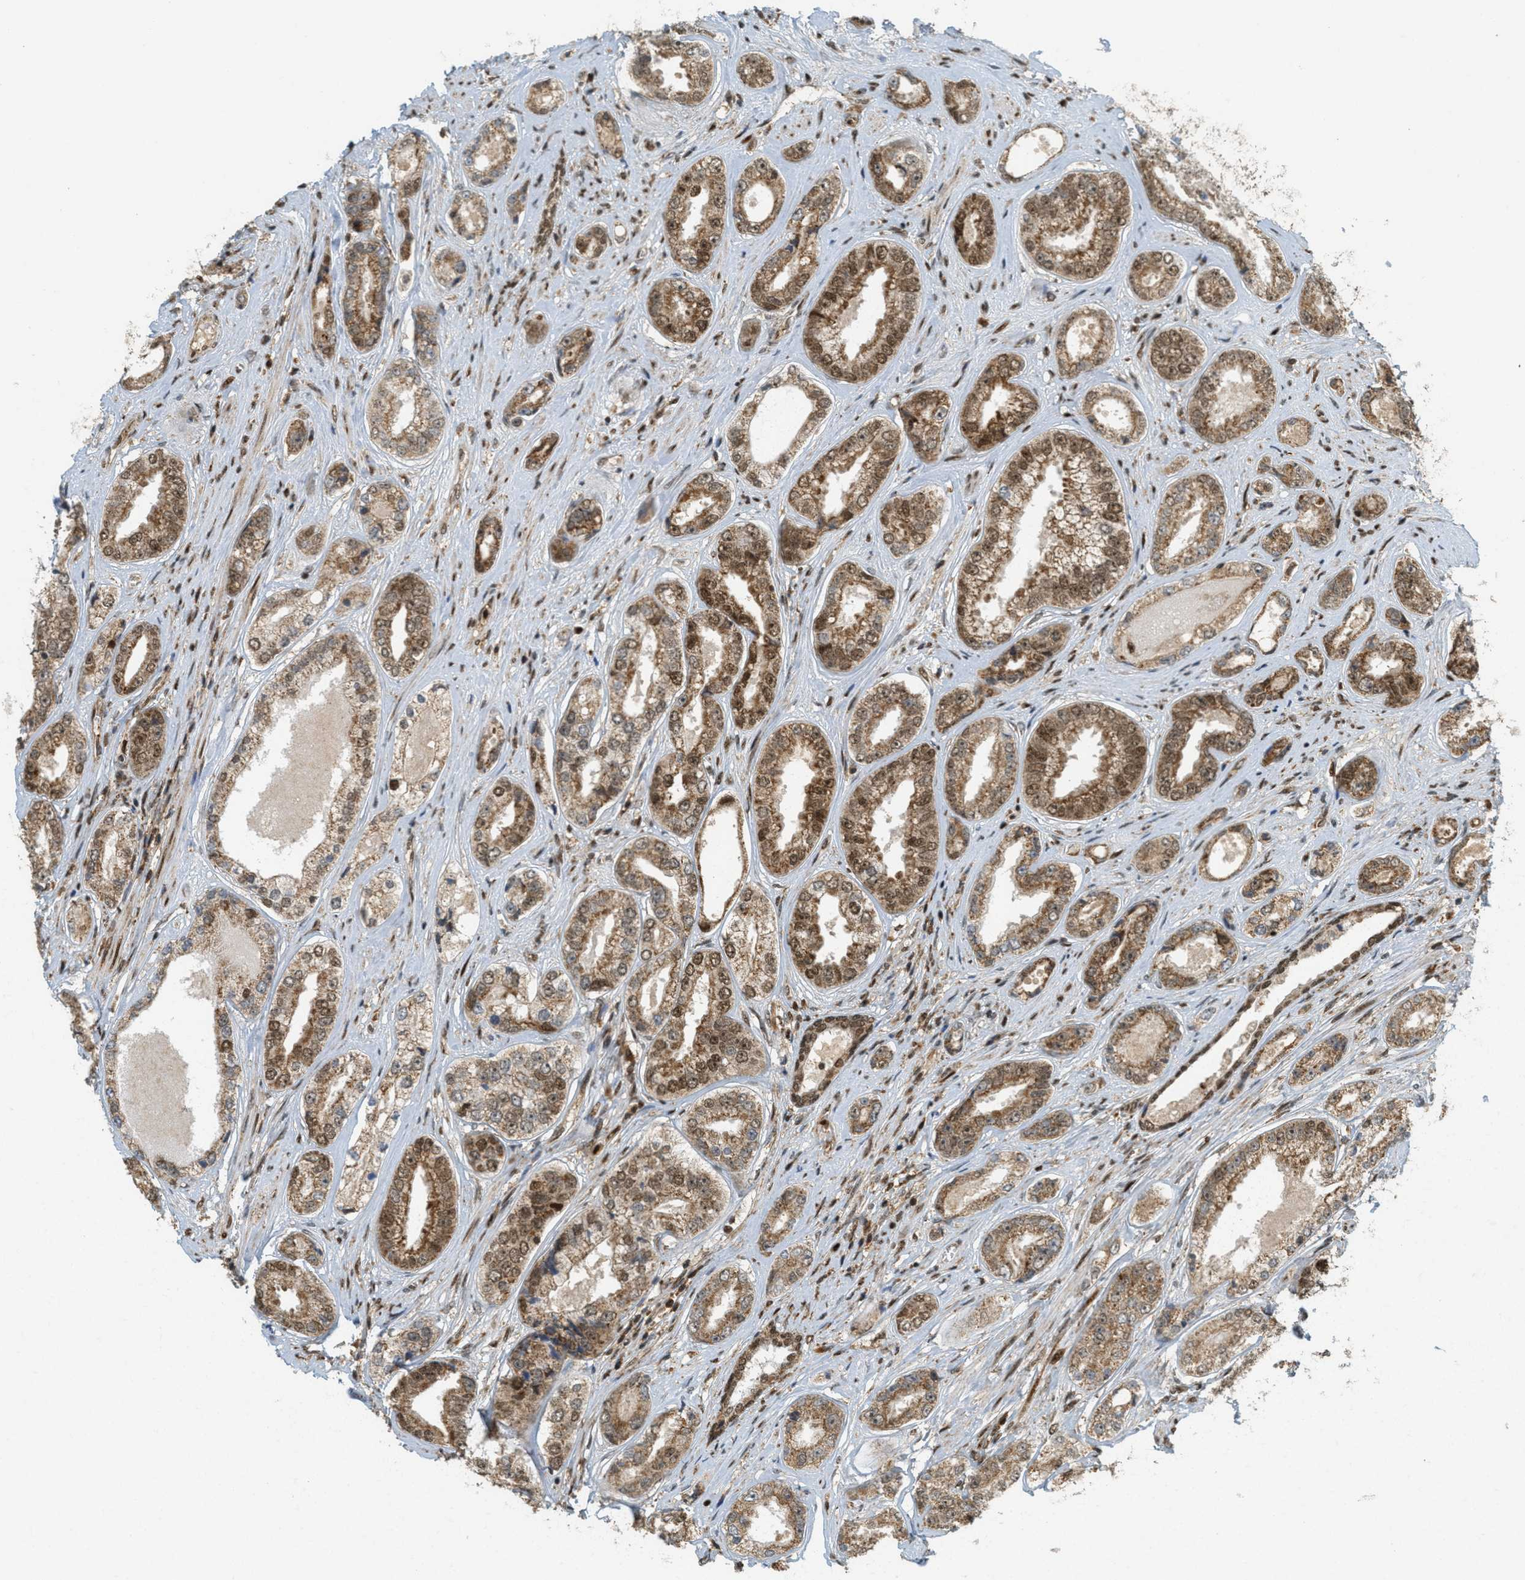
{"staining": {"intensity": "moderate", "quantity": ">75%", "location": "cytoplasmic/membranous,nuclear"}, "tissue": "prostate cancer", "cell_type": "Tumor cells", "image_type": "cancer", "snomed": [{"axis": "morphology", "description": "Adenocarcinoma, High grade"}, {"axis": "topography", "description": "Prostate"}], "caption": "A brown stain highlights moderate cytoplasmic/membranous and nuclear positivity of a protein in human prostate cancer tumor cells.", "gene": "TLK1", "patient": {"sex": "male", "age": 61}}